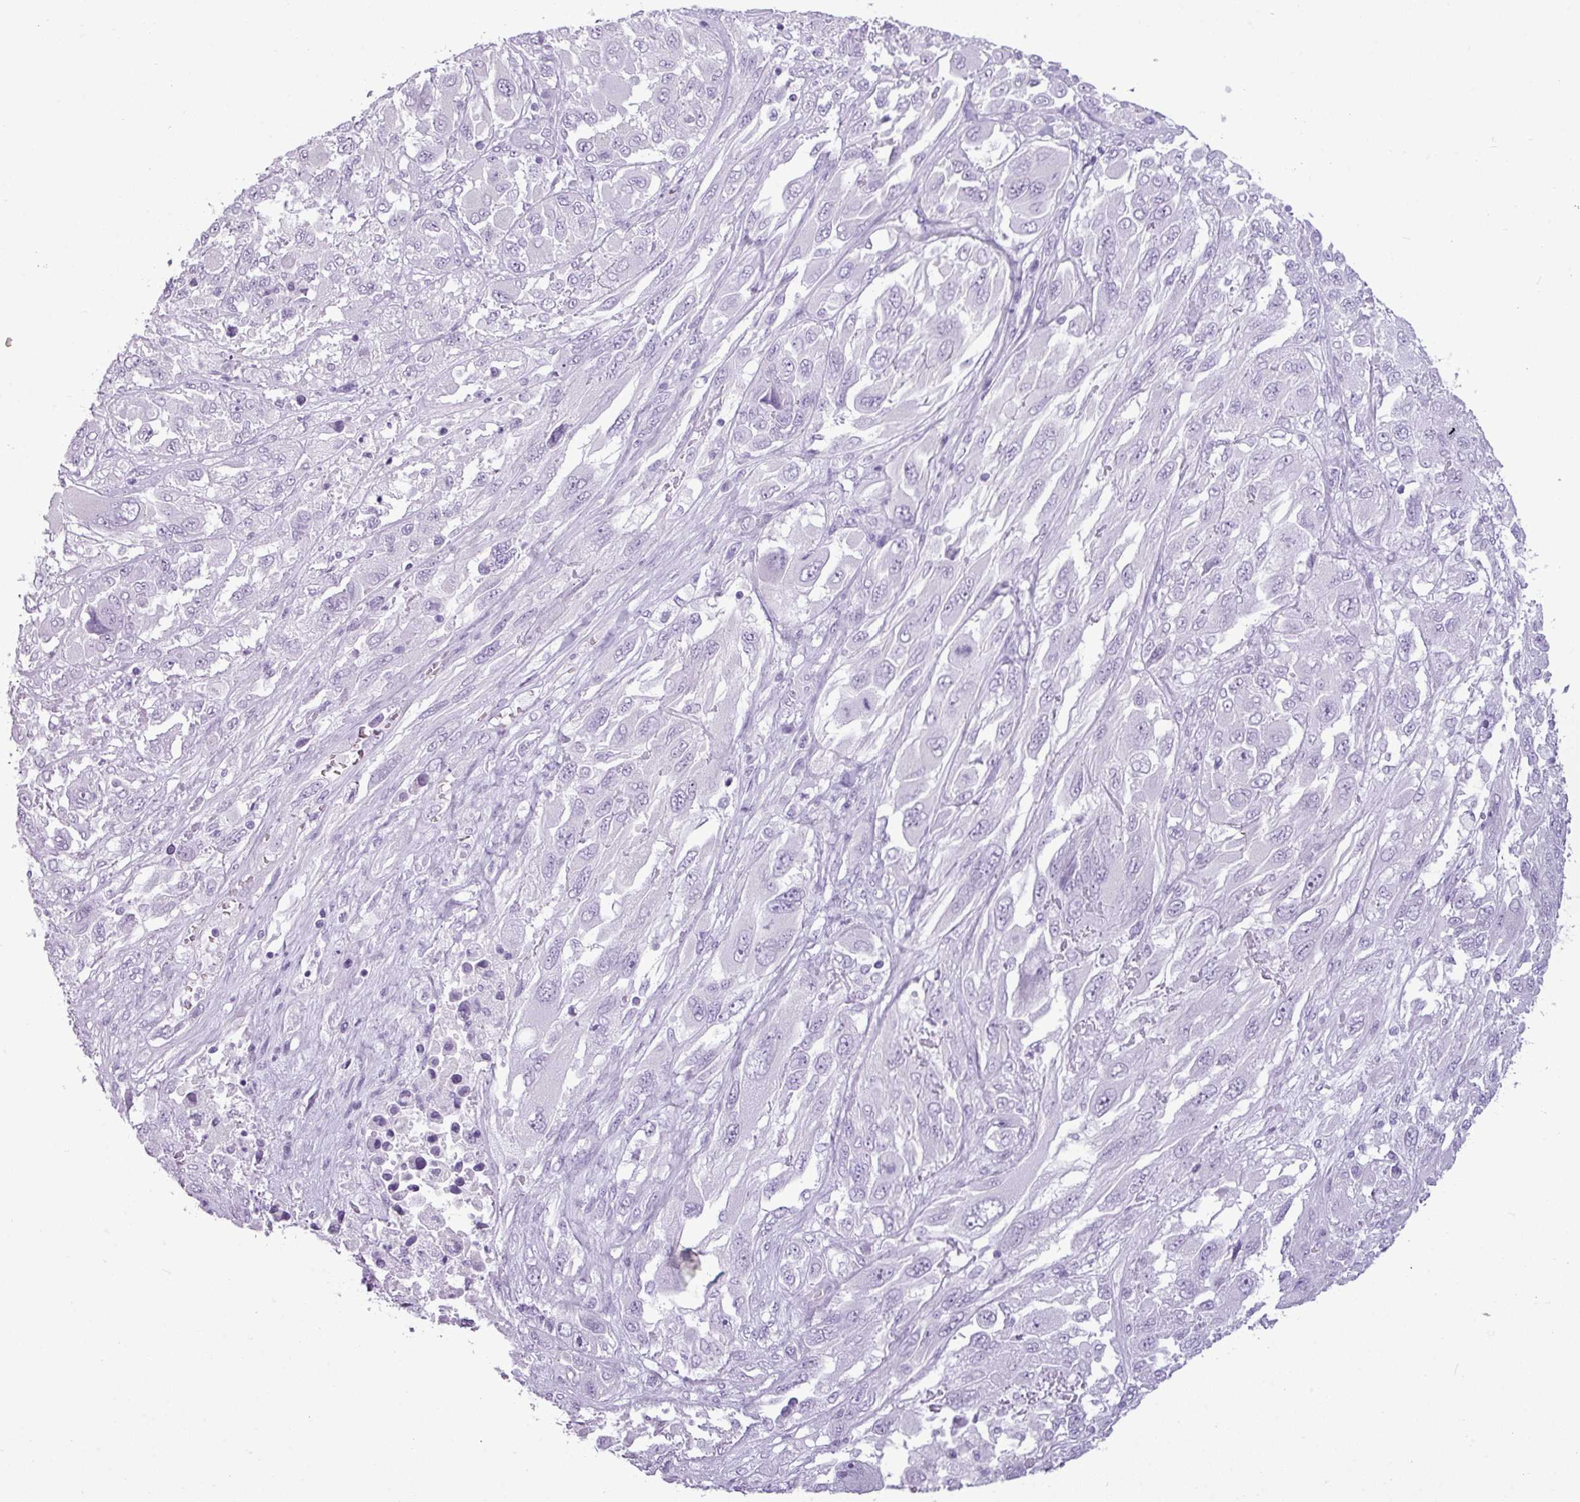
{"staining": {"intensity": "negative", "quantity": "none", "location": "none"}, "tissue": "melanoma", "cell_type": "Tumor cells", "image_type": "cancer", "snomed": [{"axis": "morphology", "description": "Malignant melanoma, NOS"}, {"axis": "topography", "description": "Skin"}], "caption": "Histopathology image shows no protein expression in tumor cells of melanoma tissue.", "gene": "AMY1B", "patient": {"sex": "female", "age": 91}}